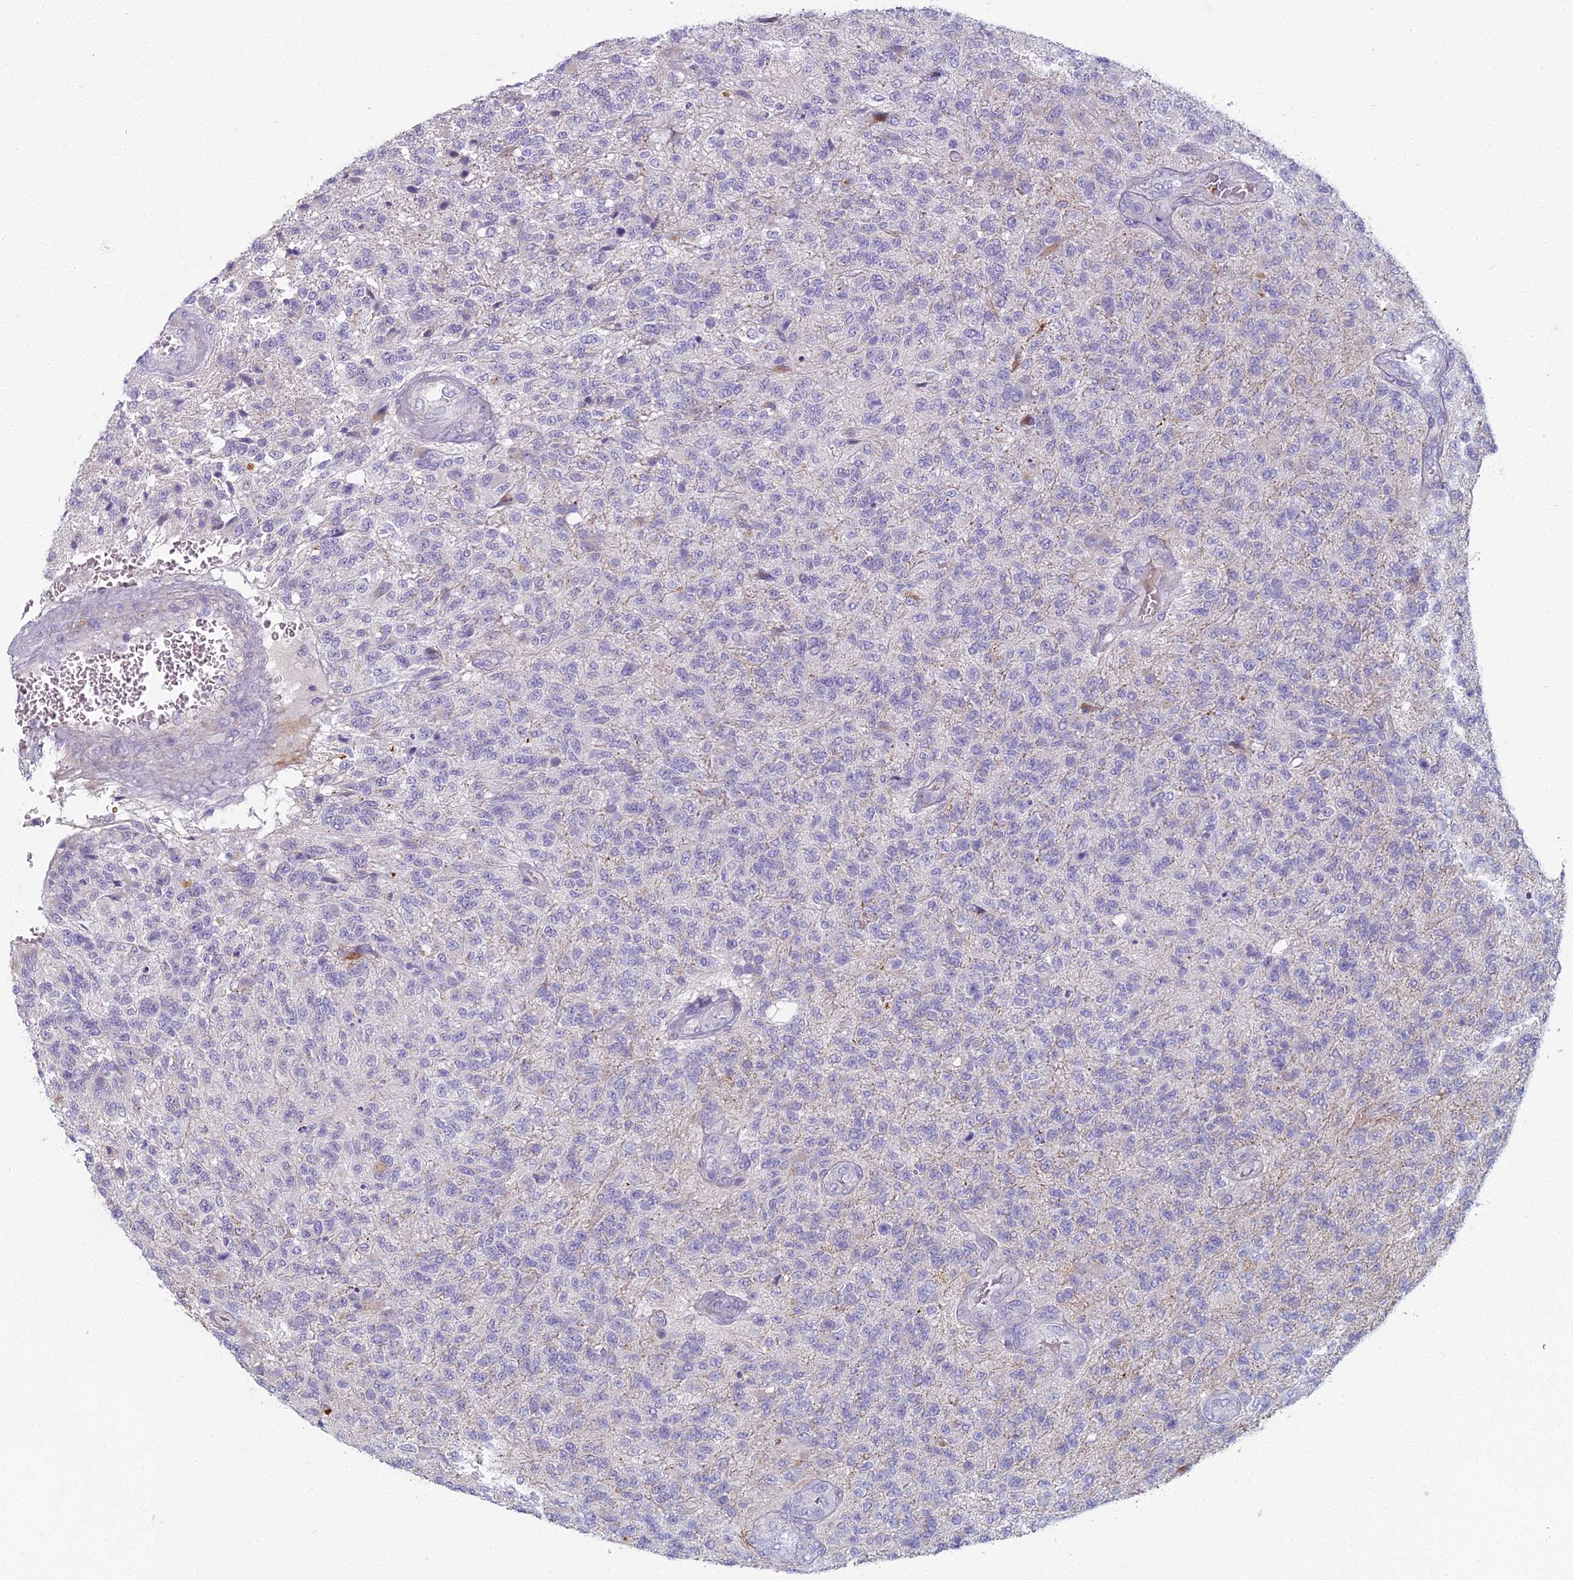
{"staining": {"intensity": "negative", "quantity": "none", "location": "none"}, "tissue": "glioma", "cell_type": "Tumor cells", "image_type": "cancer", "snomed": [{"axis": "morphology", "description": "Glioma, malignant, High grade"}, {"axis": "topography", "description": "Brain"}], "caption": "Image shows no protein expression in tumor cells of malignant glioma (high-grade) tissue.", "gene": "ARL15", "patient": {"sex": "male", "age": 56}}